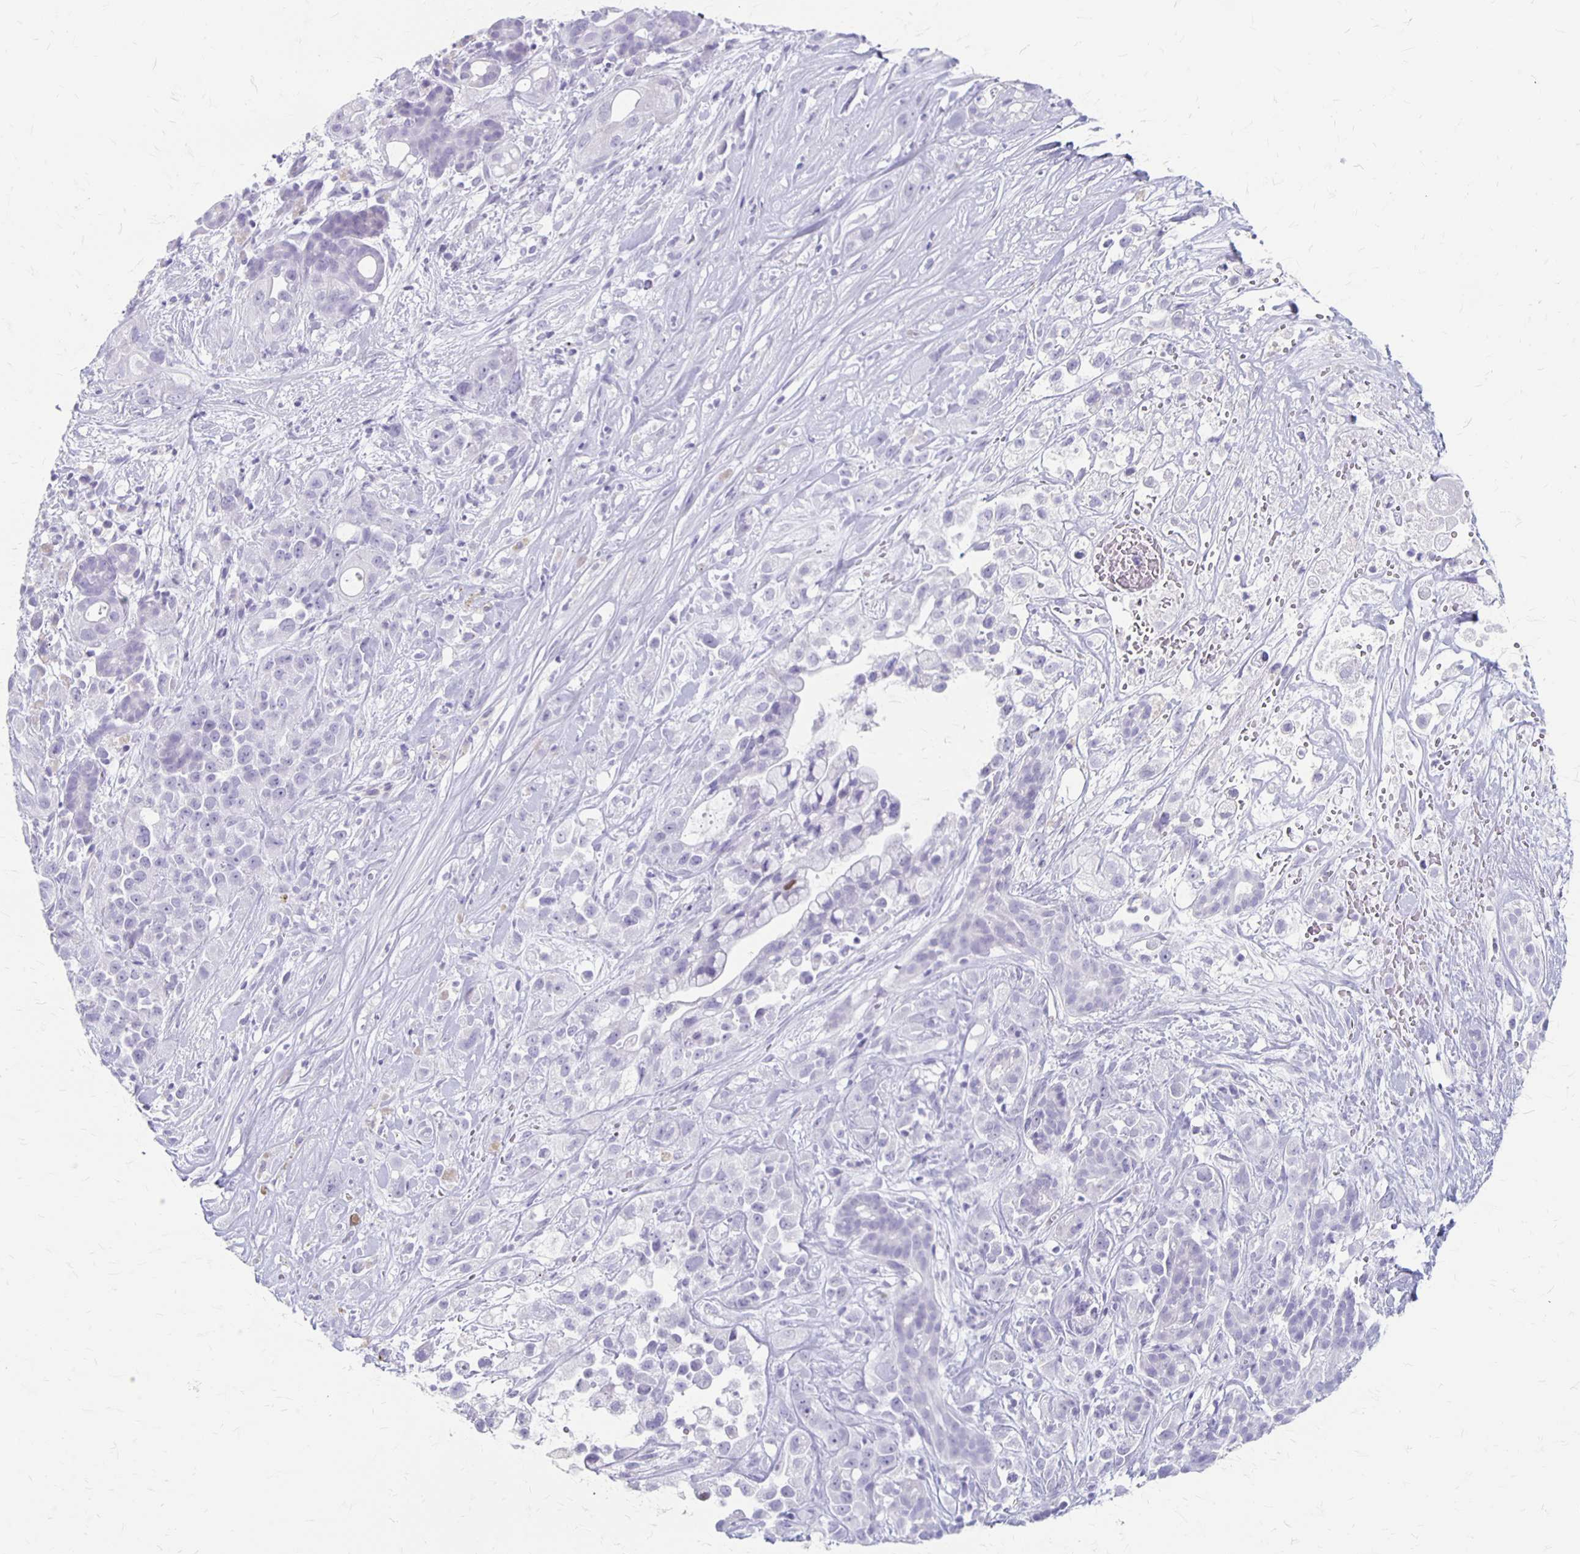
{"staining": {"intensity": "negative", "quantity": "none", "location": "none"}, "tissue": "pancreatic cancer", "cell_type": "Tumor cells", "image_type": "cancer", "snomed": [{"axis": "morphology", "description": "Adenocarcinoma, NOS"}, {"axis": "topography", "description": "Pancreas"}], "caption": "DAB immunohistochemical staining of human pancreatic cancer (adenocarcinoma) shows no significant staining in tumor cells.", "gene": "MAGEC2", "patient": {"sex": "male", "age": 44}}